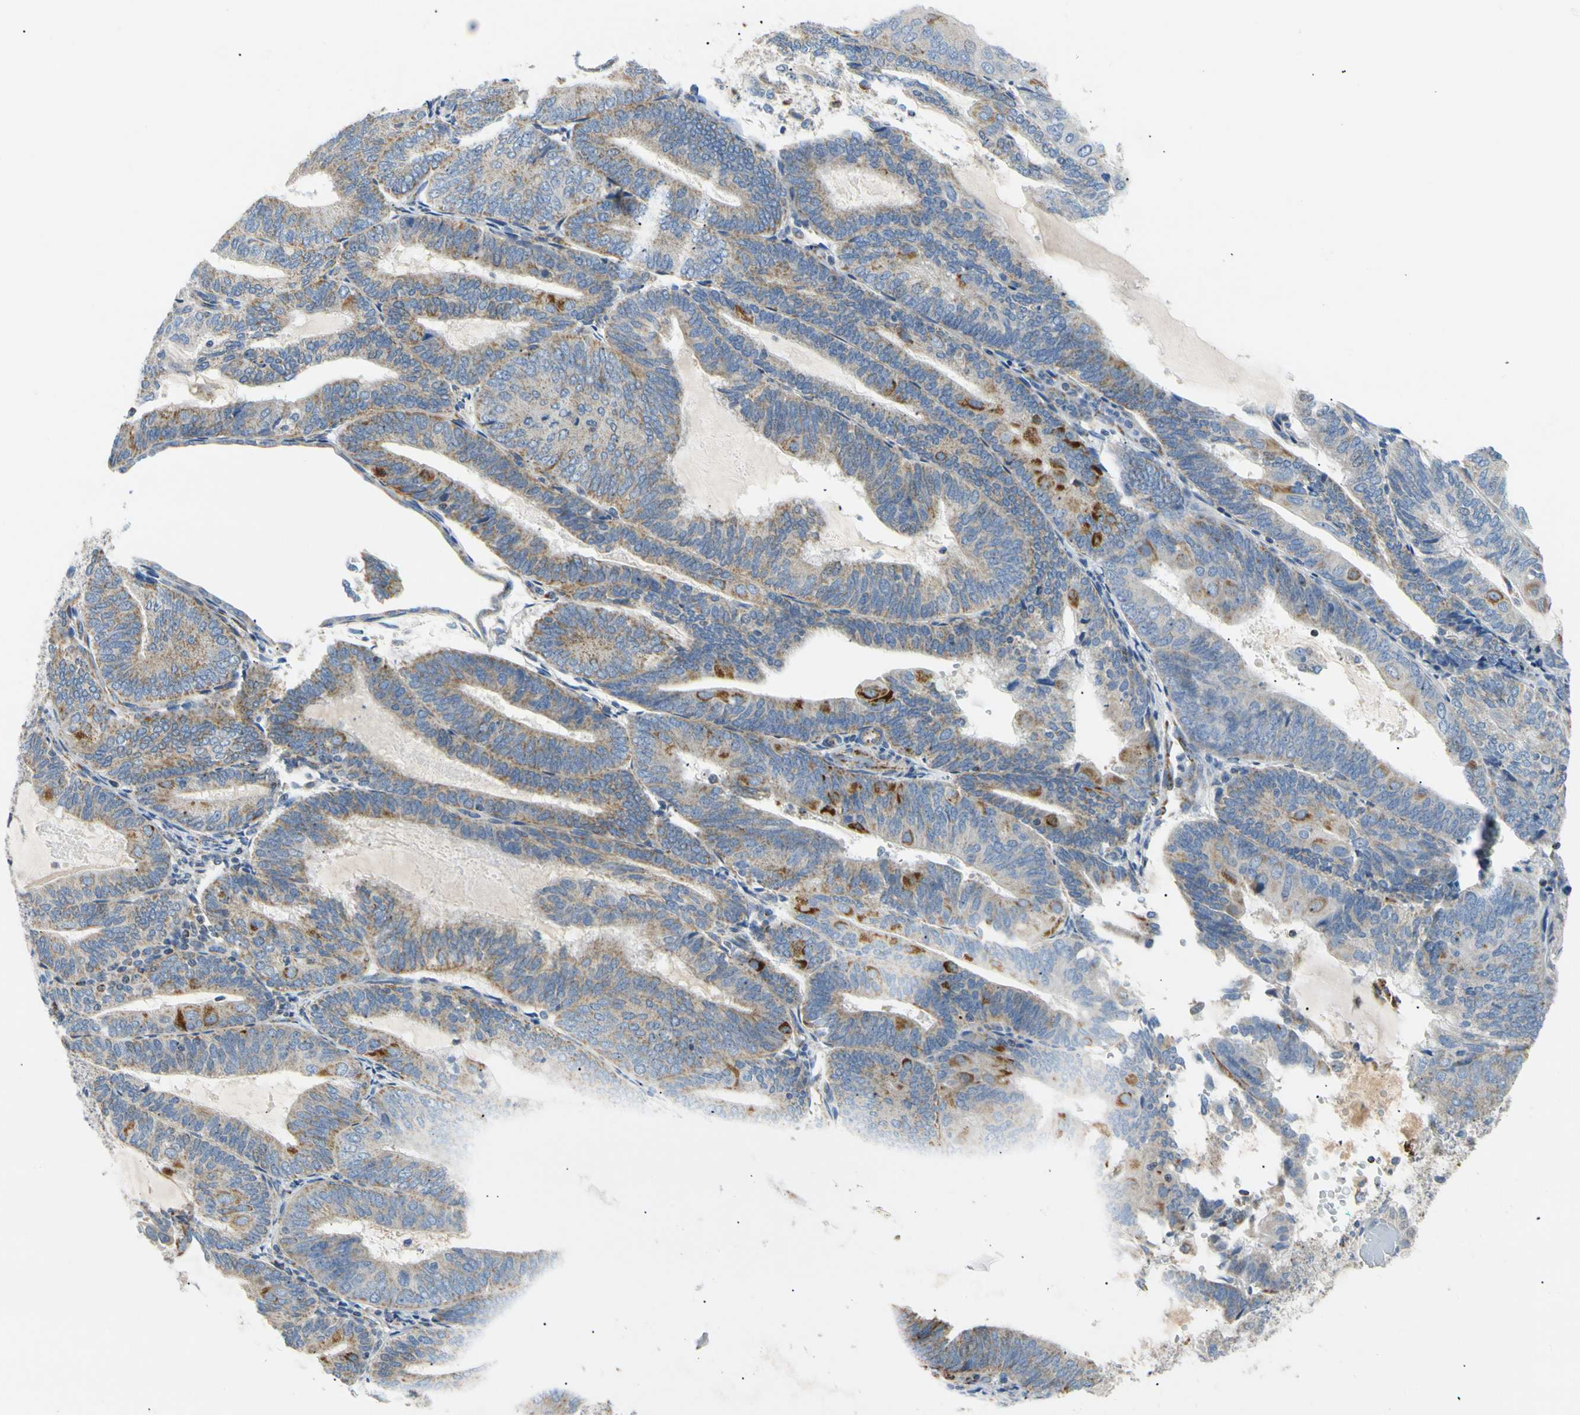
{"staining": {"intensity": "moderate", "quantity": "25%-75%", "location": "cytoplasmic/membranous"}, "tissue": "endometrial cancer", "cell_type": "Tumor cells", "image_type": "cancer", "snomed": [{"axis": "morphology", "description": "Adenocarcinoma, NOS"}, {"axis": "topography", "description": "Endometrium"}], "caption": "The image demonstrates a brown stain indicating the presence of a protein in the cytoplasmic/membranous of tumor cells in endometrial adenocarcinoma.", "gene": "ACAT1", "patient": {"sex": "female", "age": 81}}